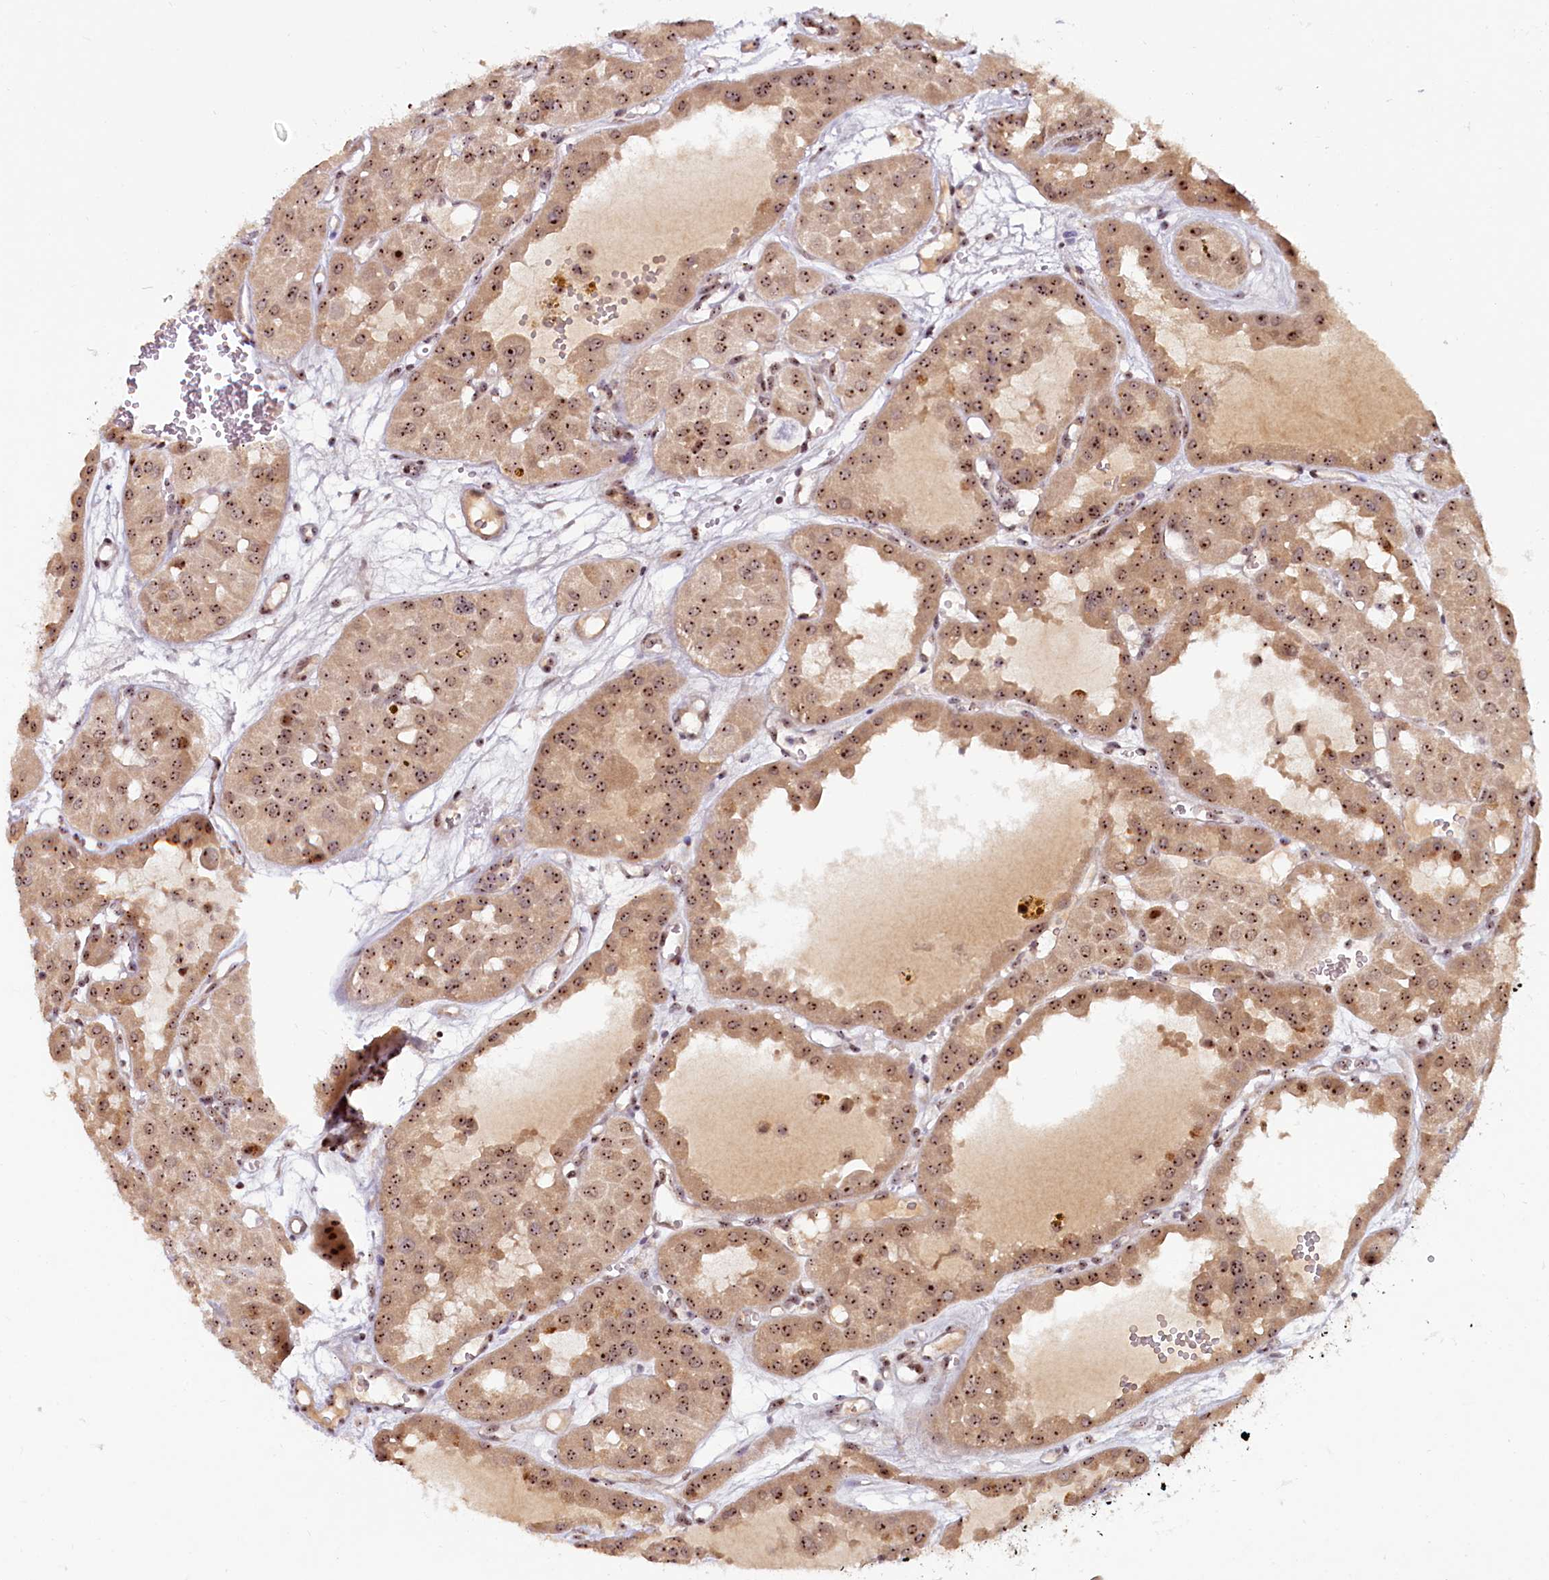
{"staining": {"intensity": "moderate", "quantity": ">75%", "location": "cytoplasmic/membranous,nuclear"}, "tissue": "renal cancer", "cell_type": "Tumor cells", "image_type": "cancer", "snomed": [{"axis": "morphology", "description": "Carcinoma, NOS"}, {"axis": "topography", "description": "Kidney"}], "caption": "Renal cancer stained with immunohistochemistry exhibits moderate cytoplasmic/membranous and nuclear expression in approximately >75% of tumor cells.", "gene": "TCOF1", "patient": {"sex": "female", "age": 75}}